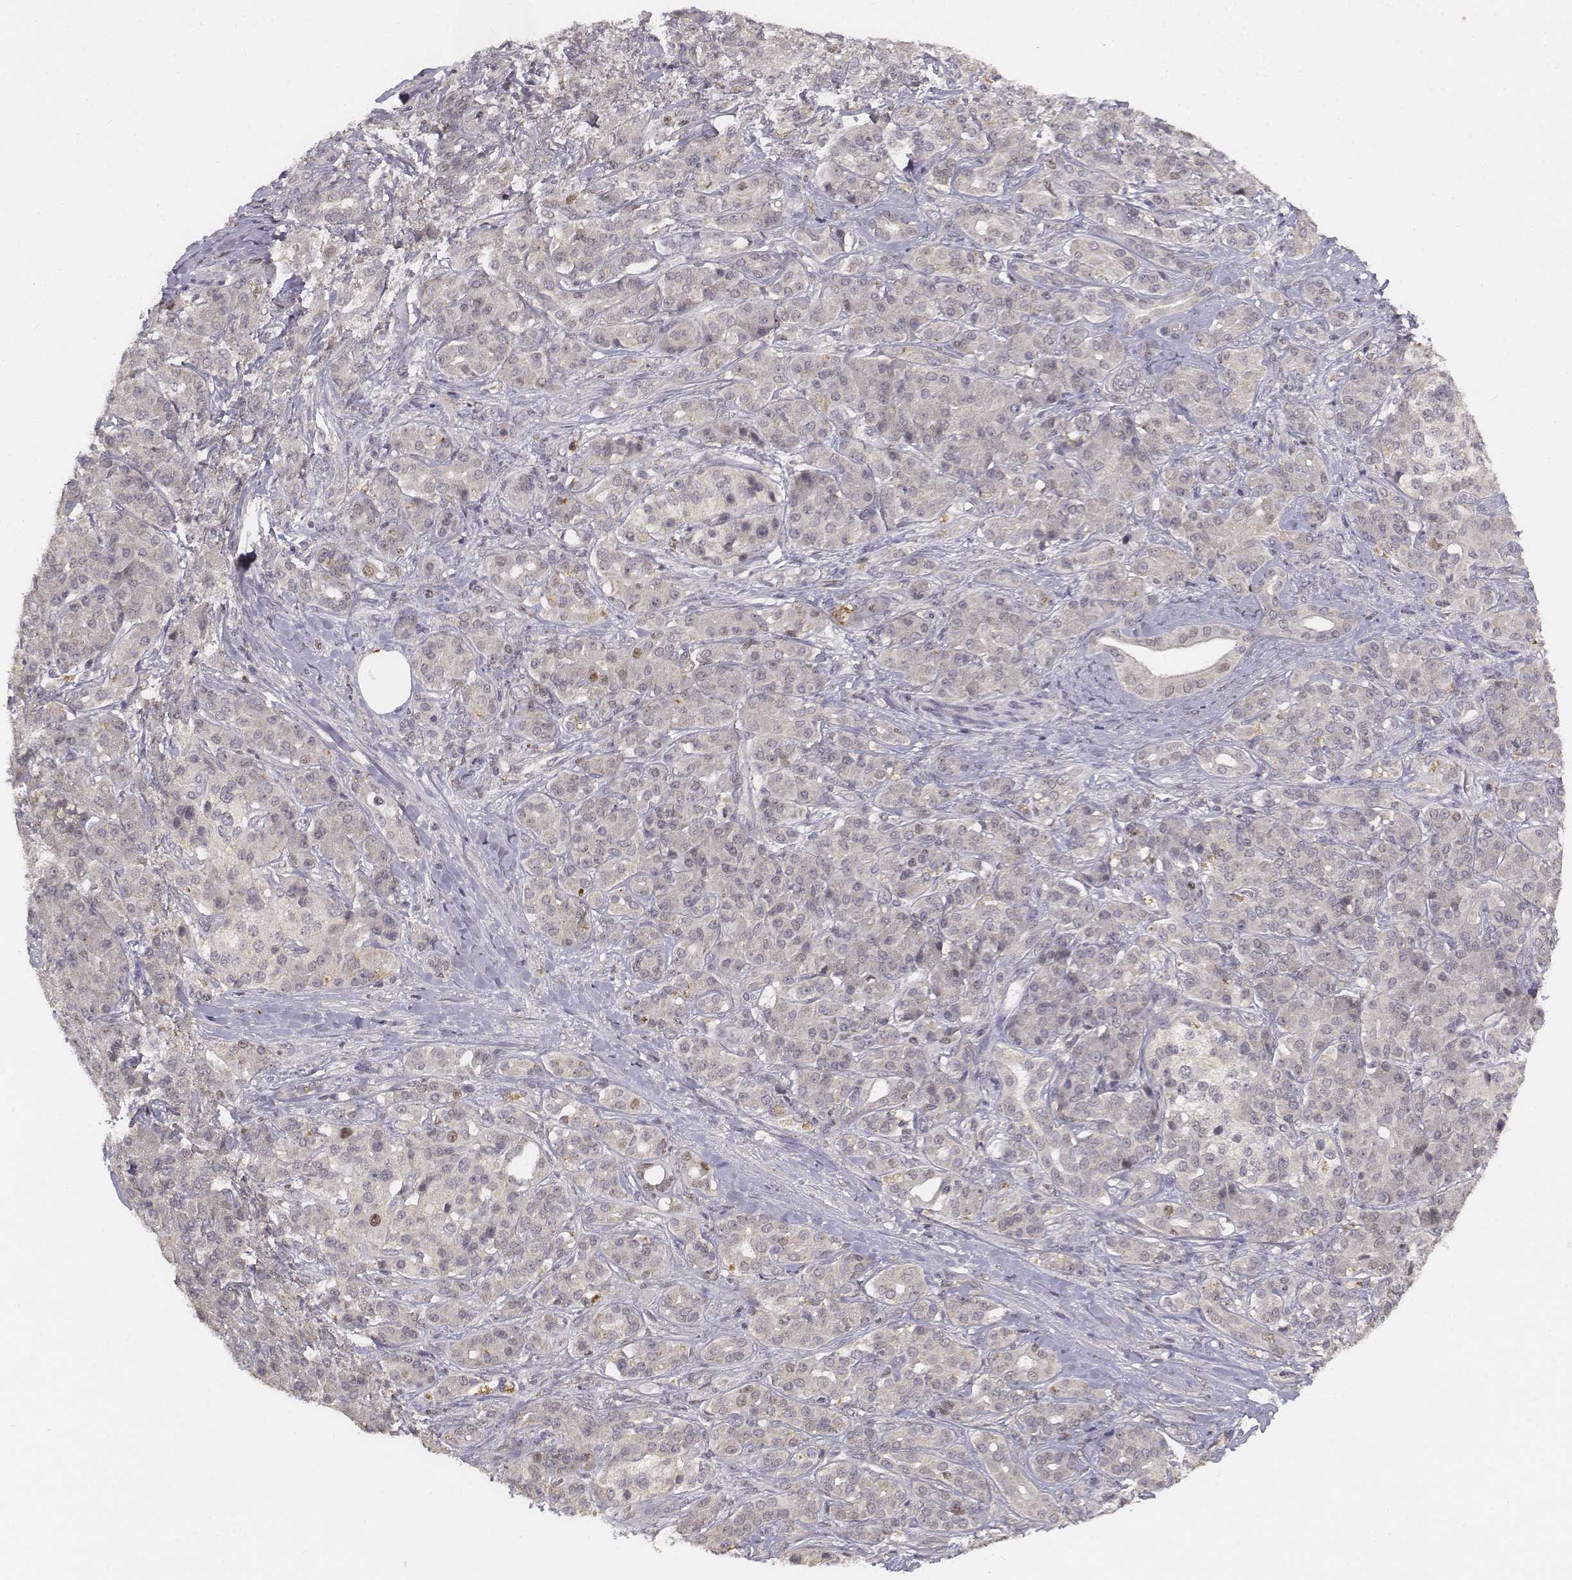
{"staining": {"intensity": "negative", "quantity": "none", "location": "none"}, "tissue": "pancreatic cancer", "cell_type": "Tumor cells", "image_type": "cancer", "snomed": [{"axis": "morphology", "description": "Normal tissue, NOS"}, {"axis": "morphology", "description": "Inflammation, NOS"}, {"axis": "morphology", "description": "Adenocarcinoma, NOS"}, {"axis": "topography", "description": "Pancreas"}], "caption": "IHC photomicrograph of pancreatic cancer stained for a protein (brown), which demonstrates no staining in tumor cells.", "gene": "FANCD2", "patient": {"sex": "male", "age": 57}}